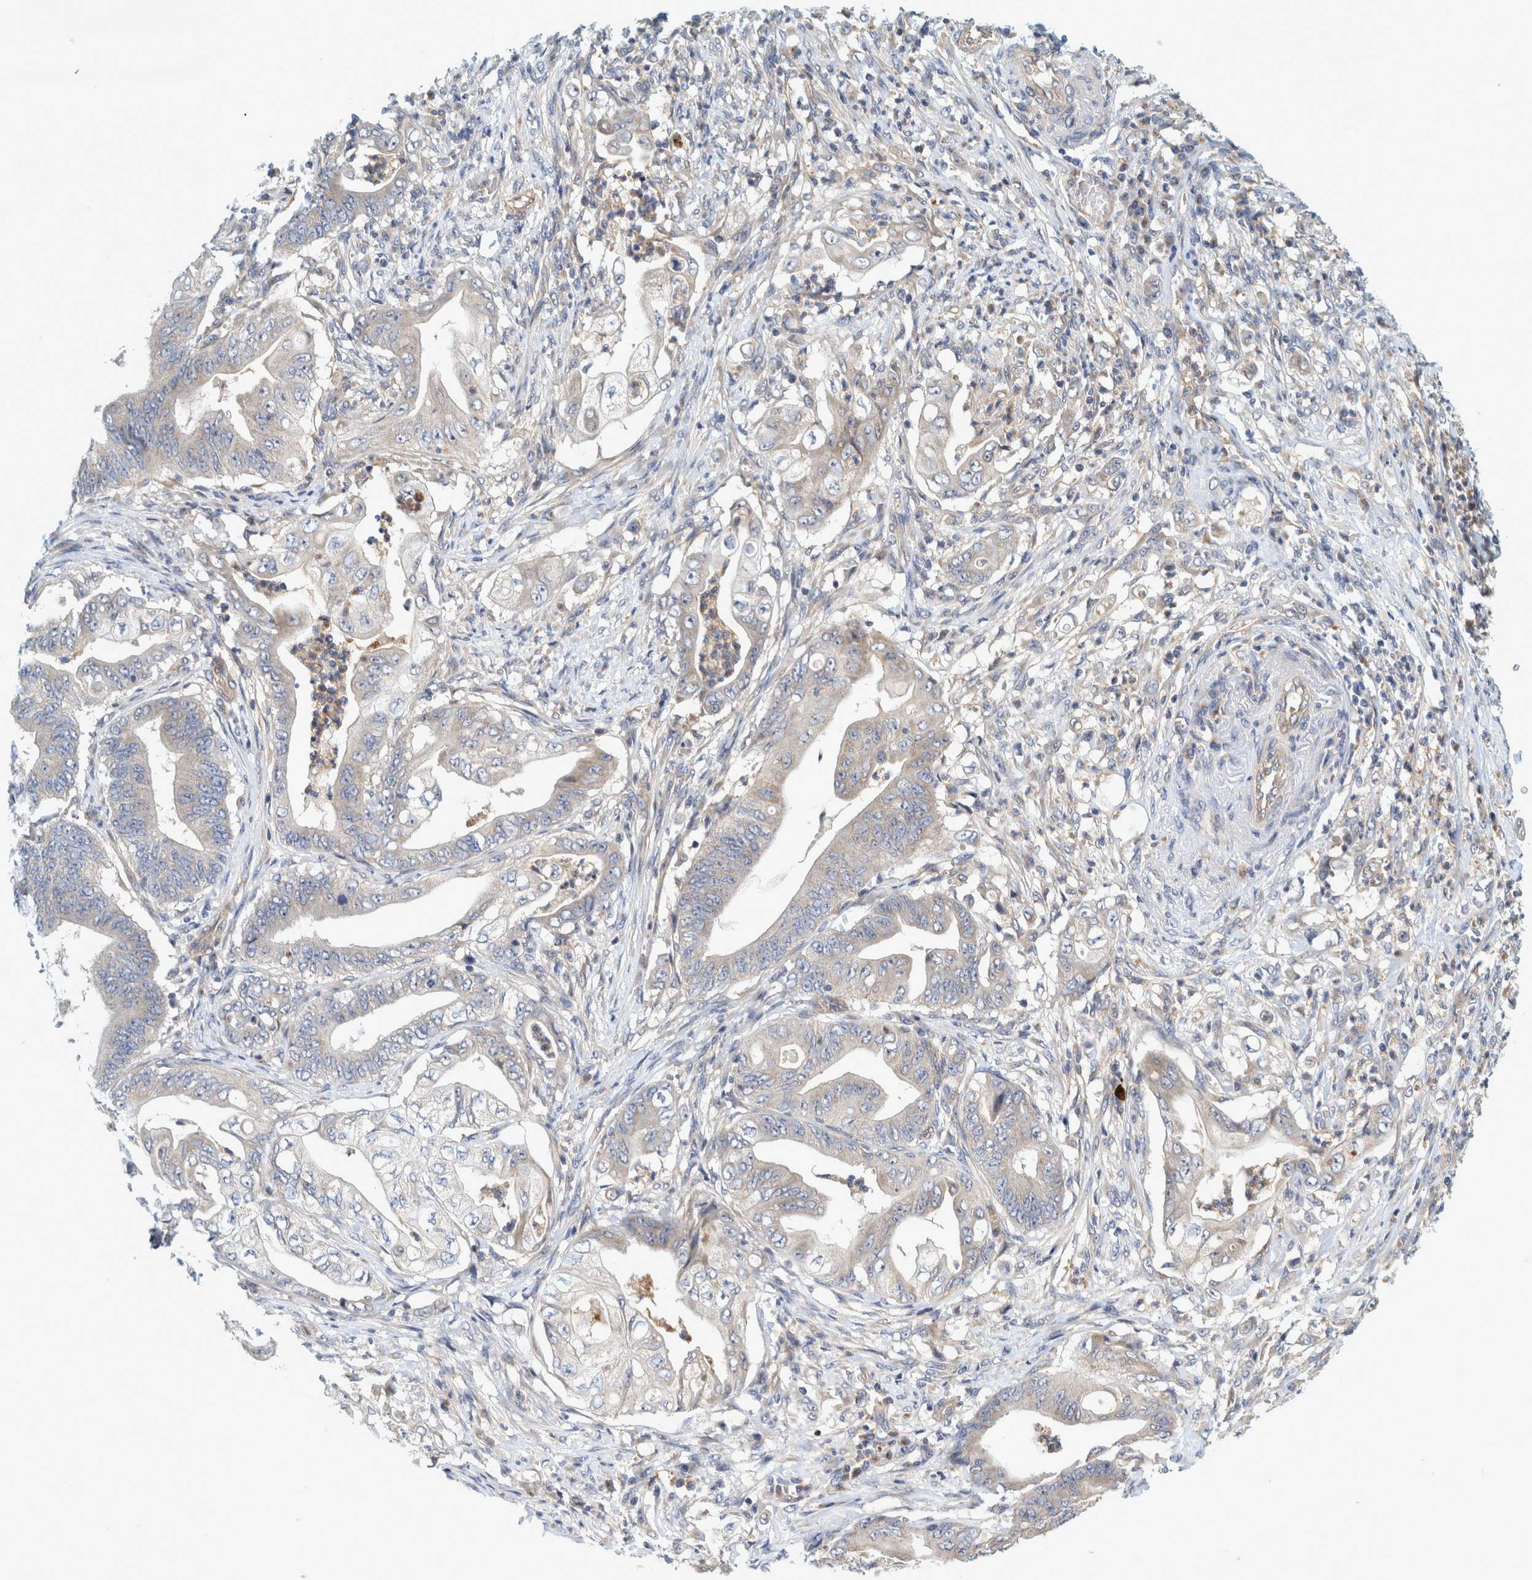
{"staining": {"intensity": "negative", "quantity": "none", "location": "none"}, "tissue": "stomach cancer", "cell_type": "Tumor cells", "image_type": "cancer", "snomed": [{"axis": "morphology", "description": "Adenocarcinoma, NOS"}, {"axis": "topography", "description": "Stomach"}], "caption": "Human adenocarcinoma (stomach) stained for a protein using immunohistochemistry (IHC) exhibits no positivity in tumor cells.", "gene": "ZNF324B", "patient": {"sex": "female", "age": 73}}